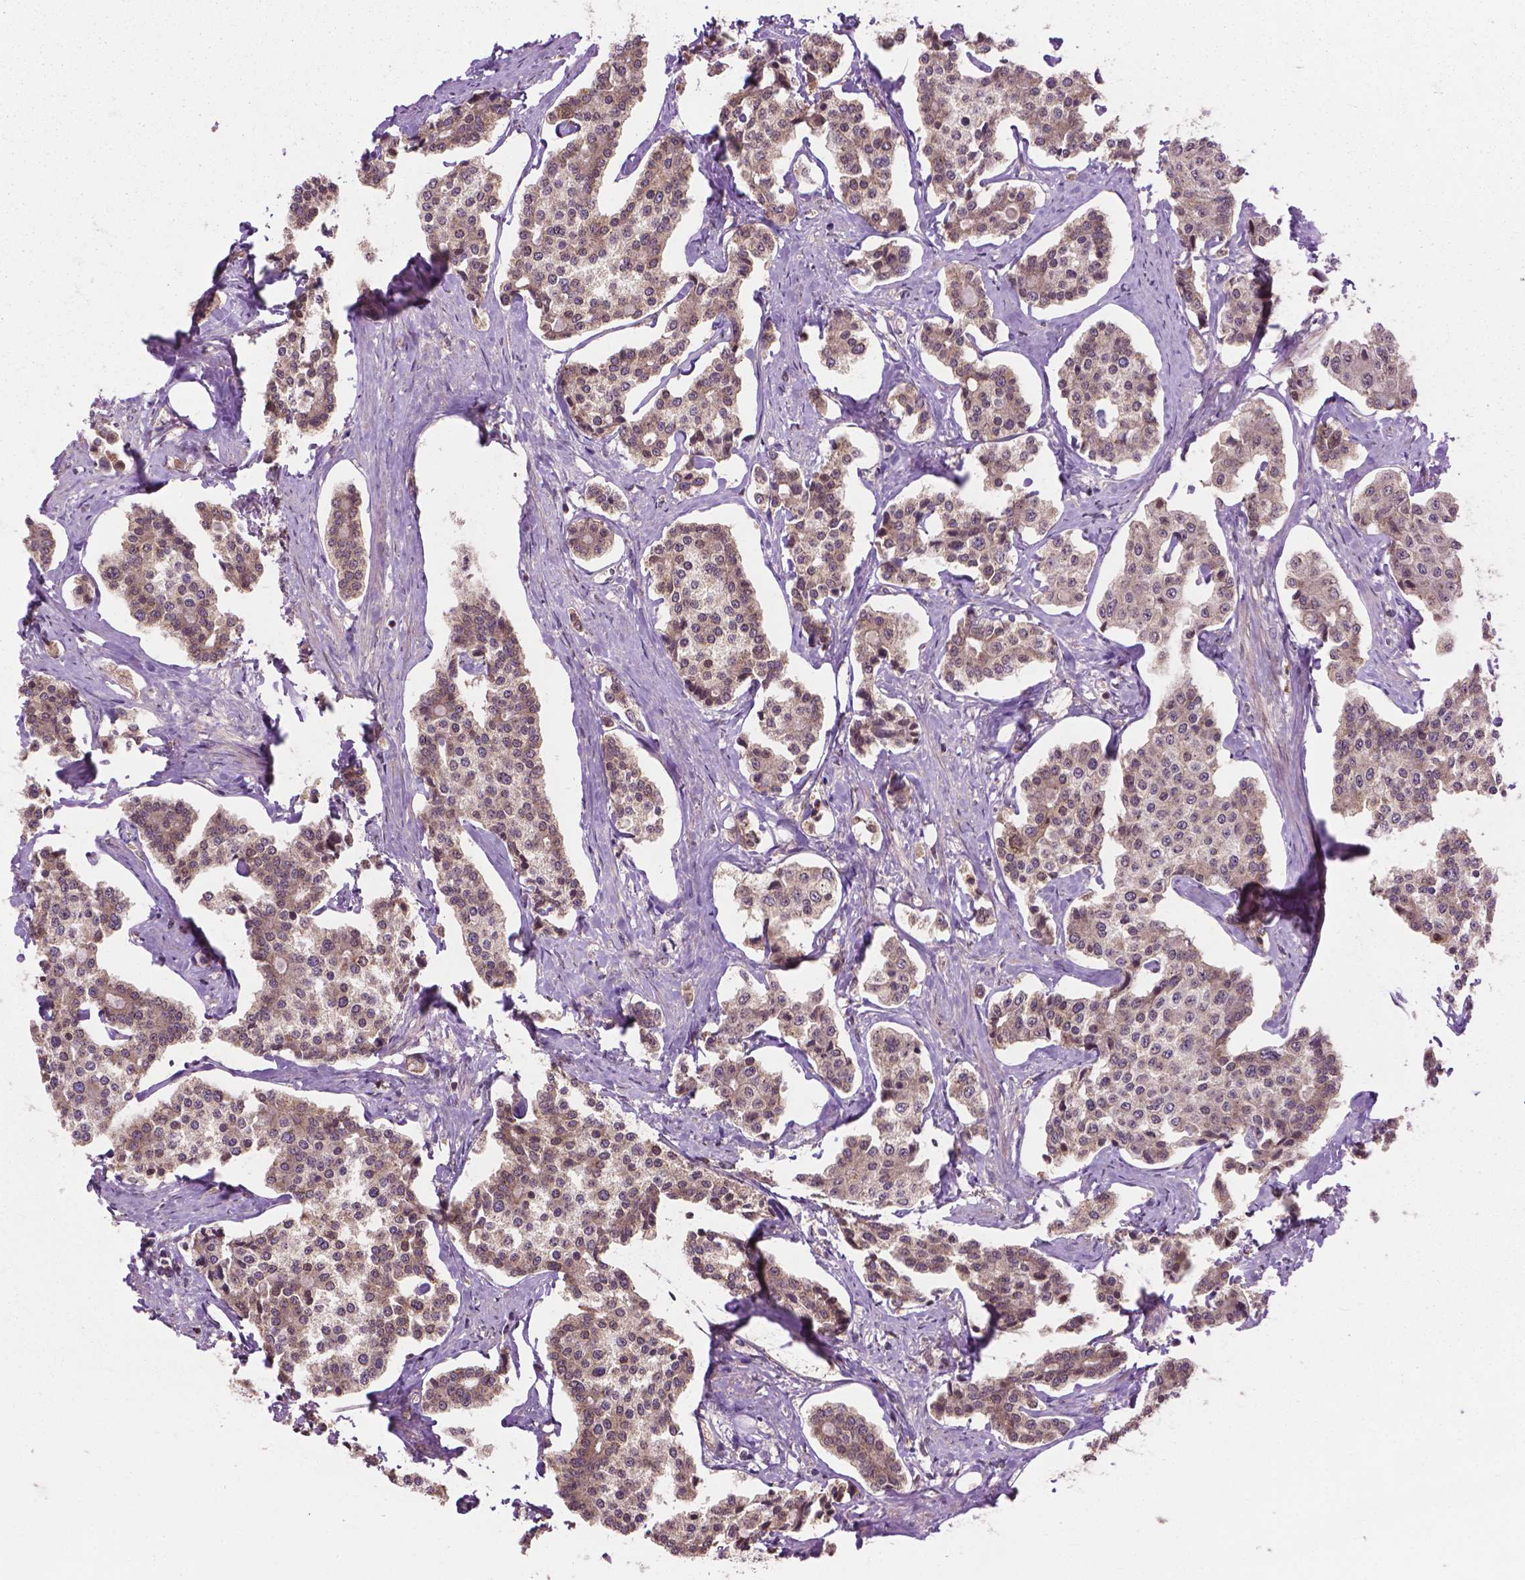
{"staining": {"intensity": "weak", "quantity": ">75%", "location": "cytoplasmic/membranous"}, "tissue": "carcinoid", "cell_type": "Tumor cells", "image_type": "cancer", "snomed": [{"axis": "morphology", "description": "Carcinoid, malignant, NOS"}, {"axis": "topography", "description": "Small intestine"}], "caption": "Carcinoid was stained to show a protein in brown. There is low levels of weak cytoplasmic/membranous staining in about >75% of tumor cells. (Brightfield microscopy of DAB IHC at high magnification).", "gene": "PPP1CB", "patient": {"sex": "female", "age": 65}}